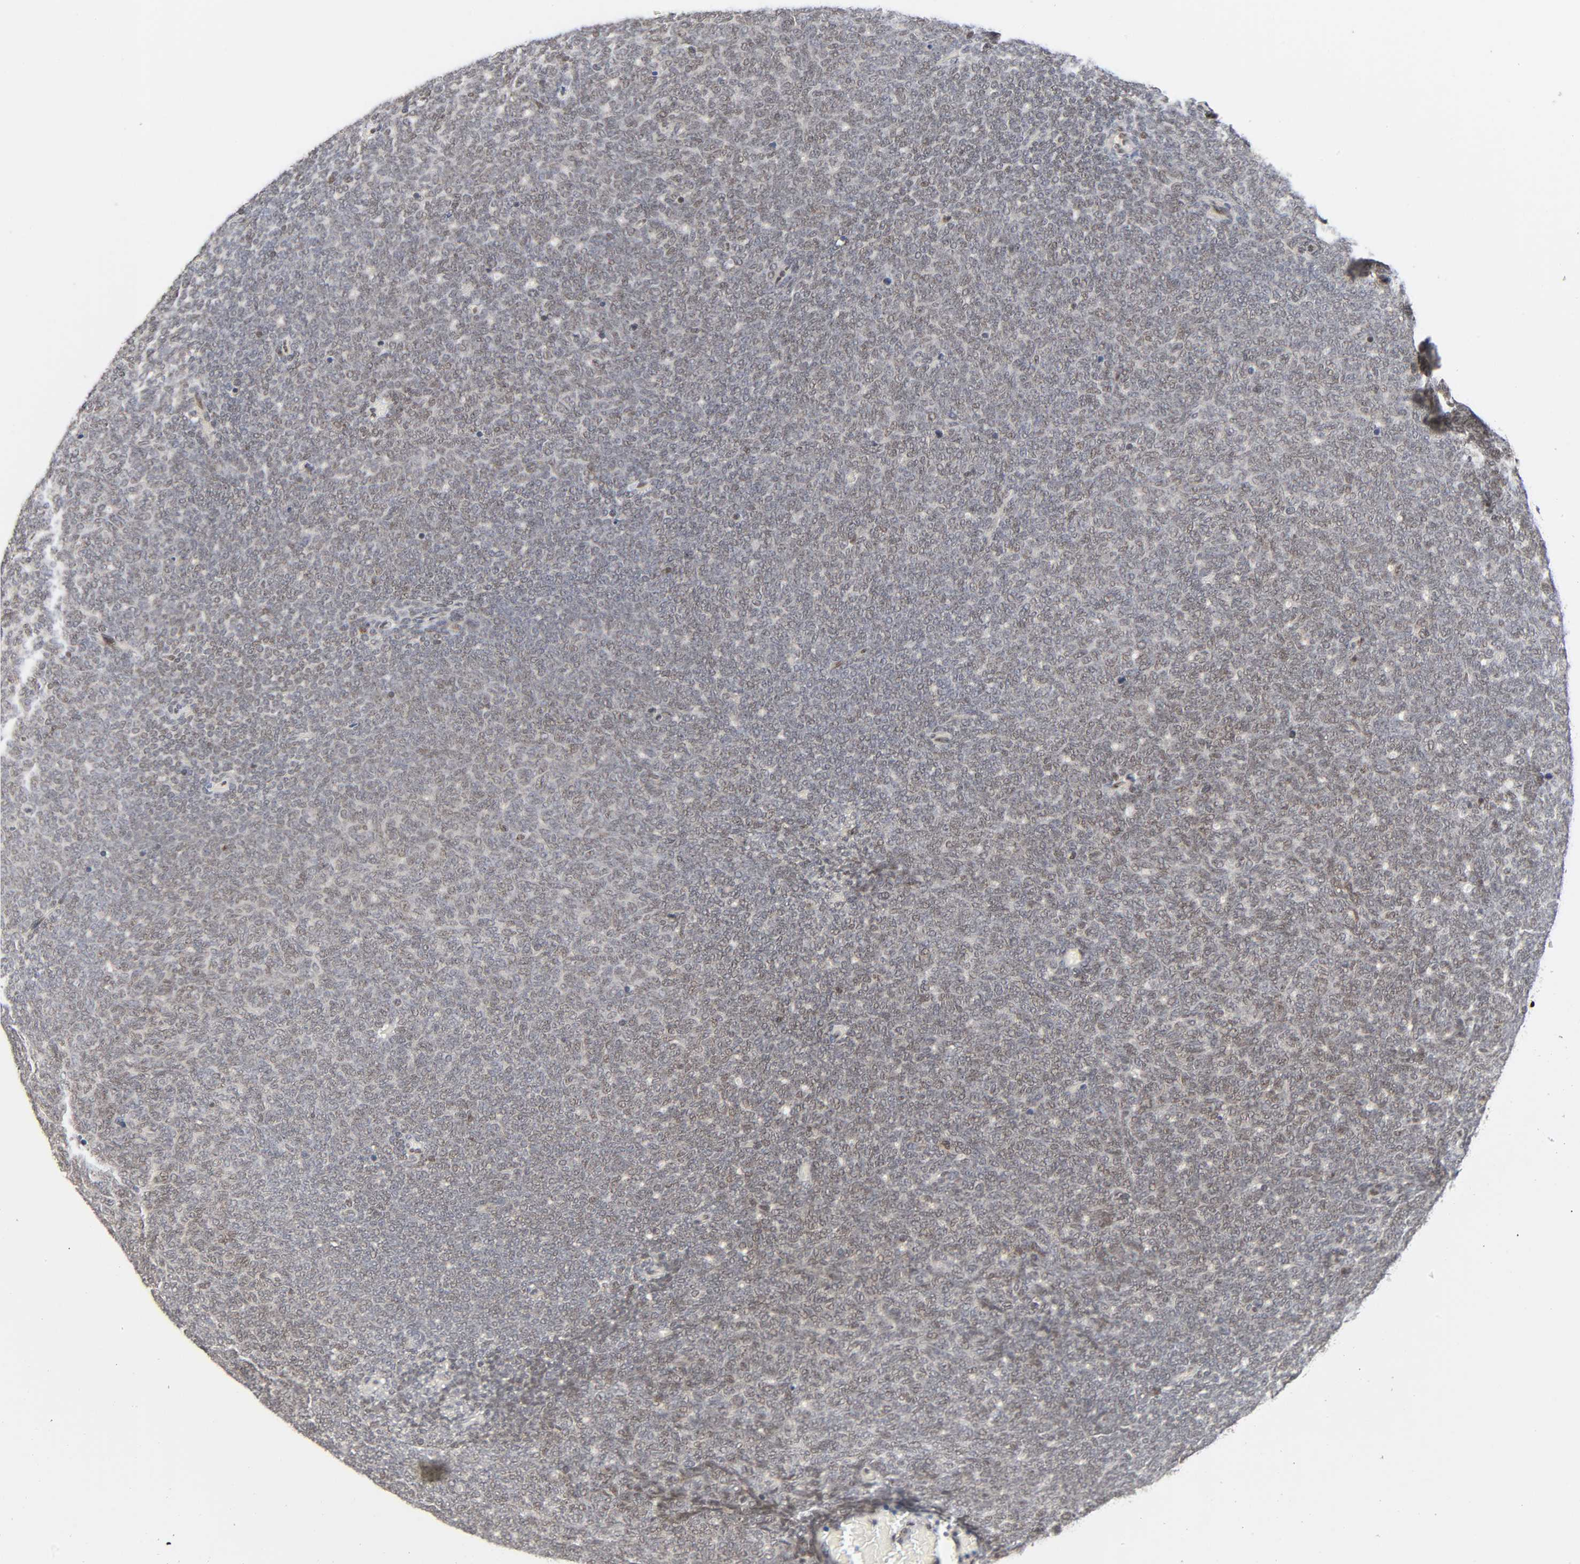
{"staining": {"intensity": "negative", "quantity": "none", "location": "none"}, "tissue": "renal cancer", "cell_type": "Tumor cells", "image_type": "cancer", "snomed": [{"axis": "morphology", "description": "Neoplasm, malignant, NOS"}, {"axis": "topography", "description": "Kidney"}], "caption": "Tumor cells are negative for protein expression in human malignant neoplasm (renal).", "gene": "KAT2B", "patient": {"sex": "male", "age": 28}}